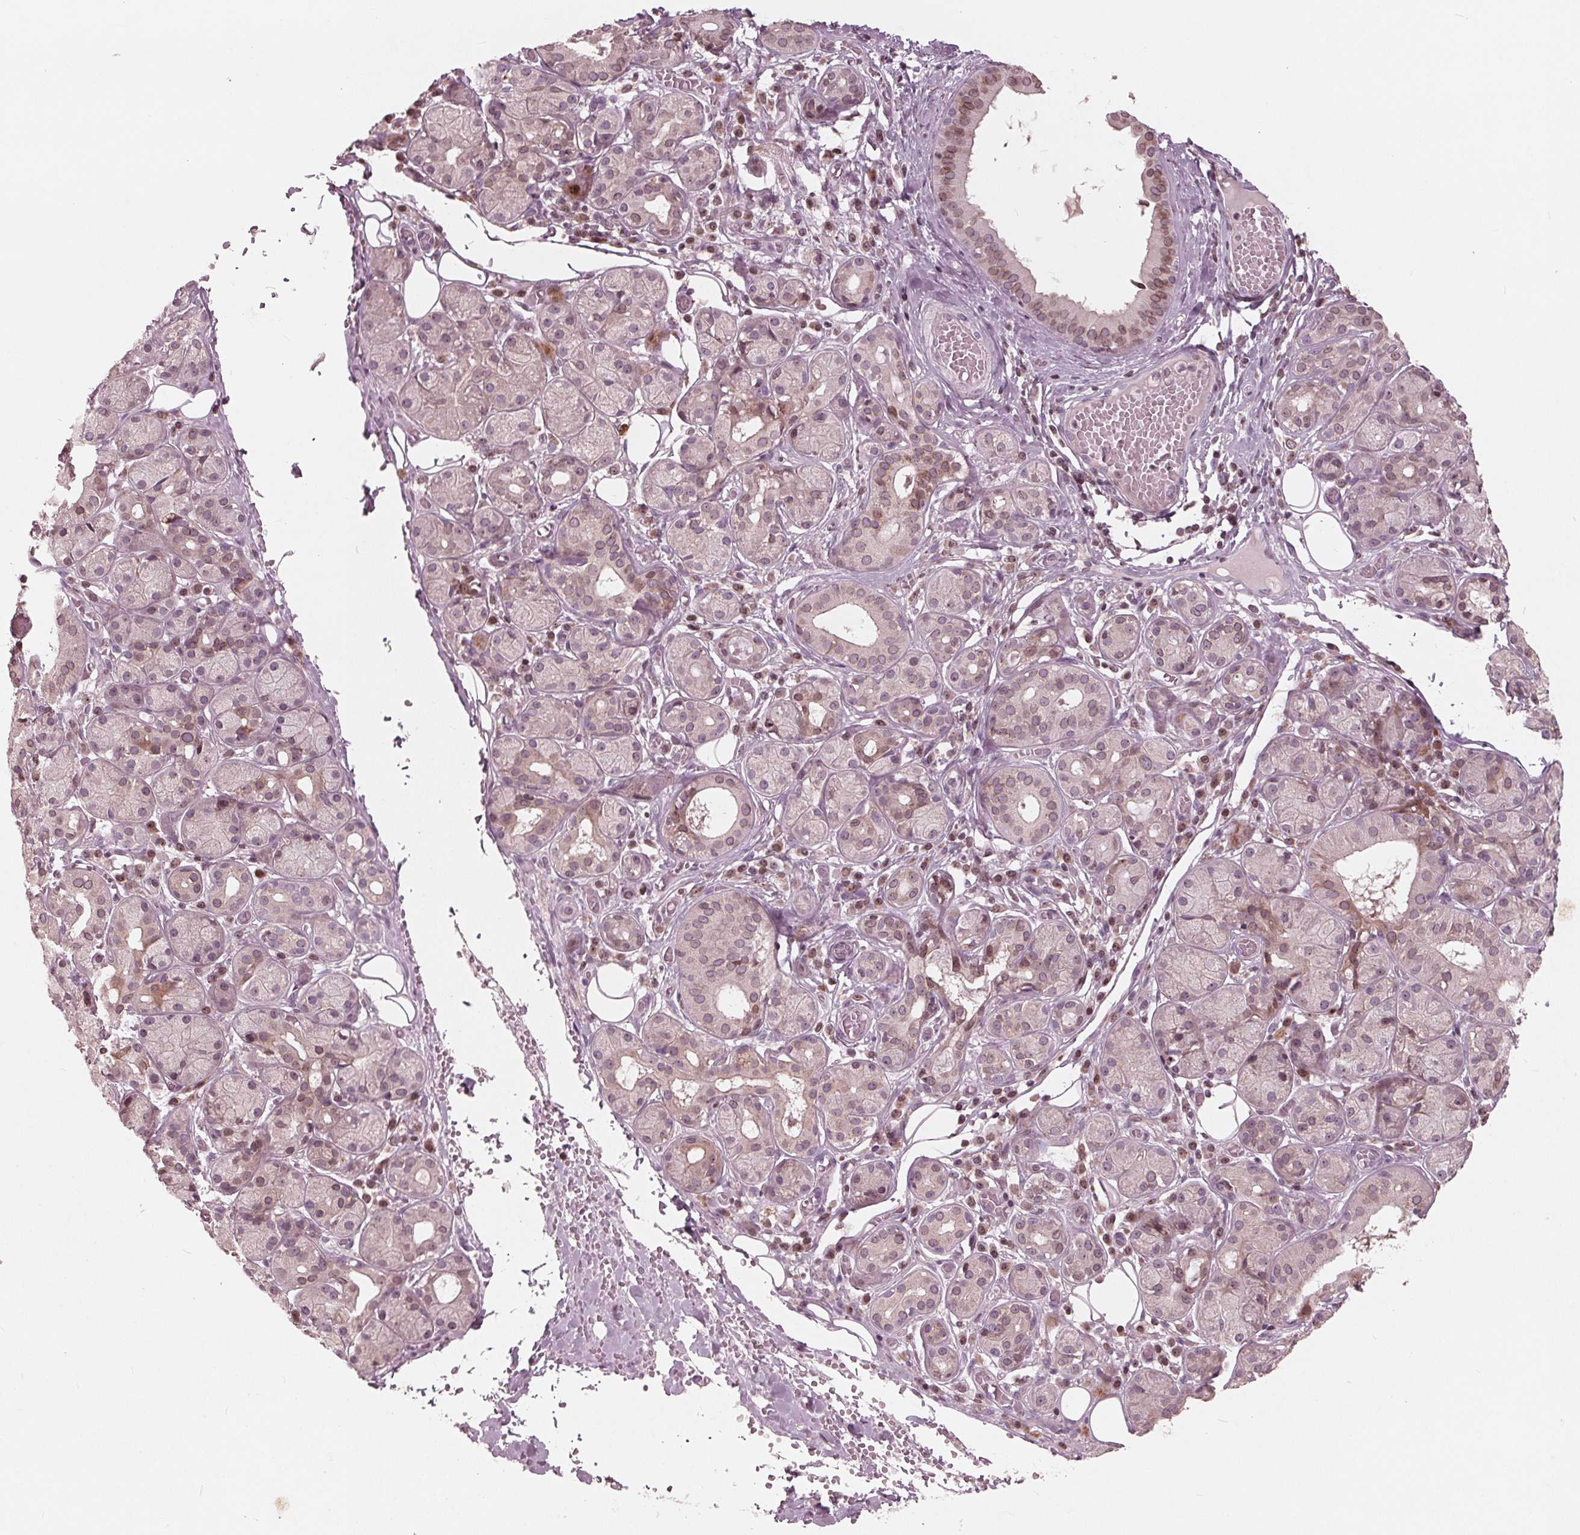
{"staining": {"intensity": "moderate", "quantity": "<25%", "location": "cytoplasmic/membranous,nuclear"}, "tissue": "salivary gland", "cell_type": "Glandular cells", "image_type": "normal", "snomed": [{"axis": "morphology", "description": "Normal tissue, NOS"}, {"axis": "topography", "description": "Salivary gland"}, {"axis": "topography", "description": "Peripheral nerve tissue"}], "caption": "Immunohistochemistry (IHC) (DAB) staining of normal salivary gland reveals moderate cytoplasmic/membranous,nuclear protein positivity in about <25% of glandular cells. (Stains: DAB in brown, nuclei in blue, Microscopy: brightfield microscopy at high magnification).", "gene": "NUP210", "patient": {"sex": "male", "age": 71}}